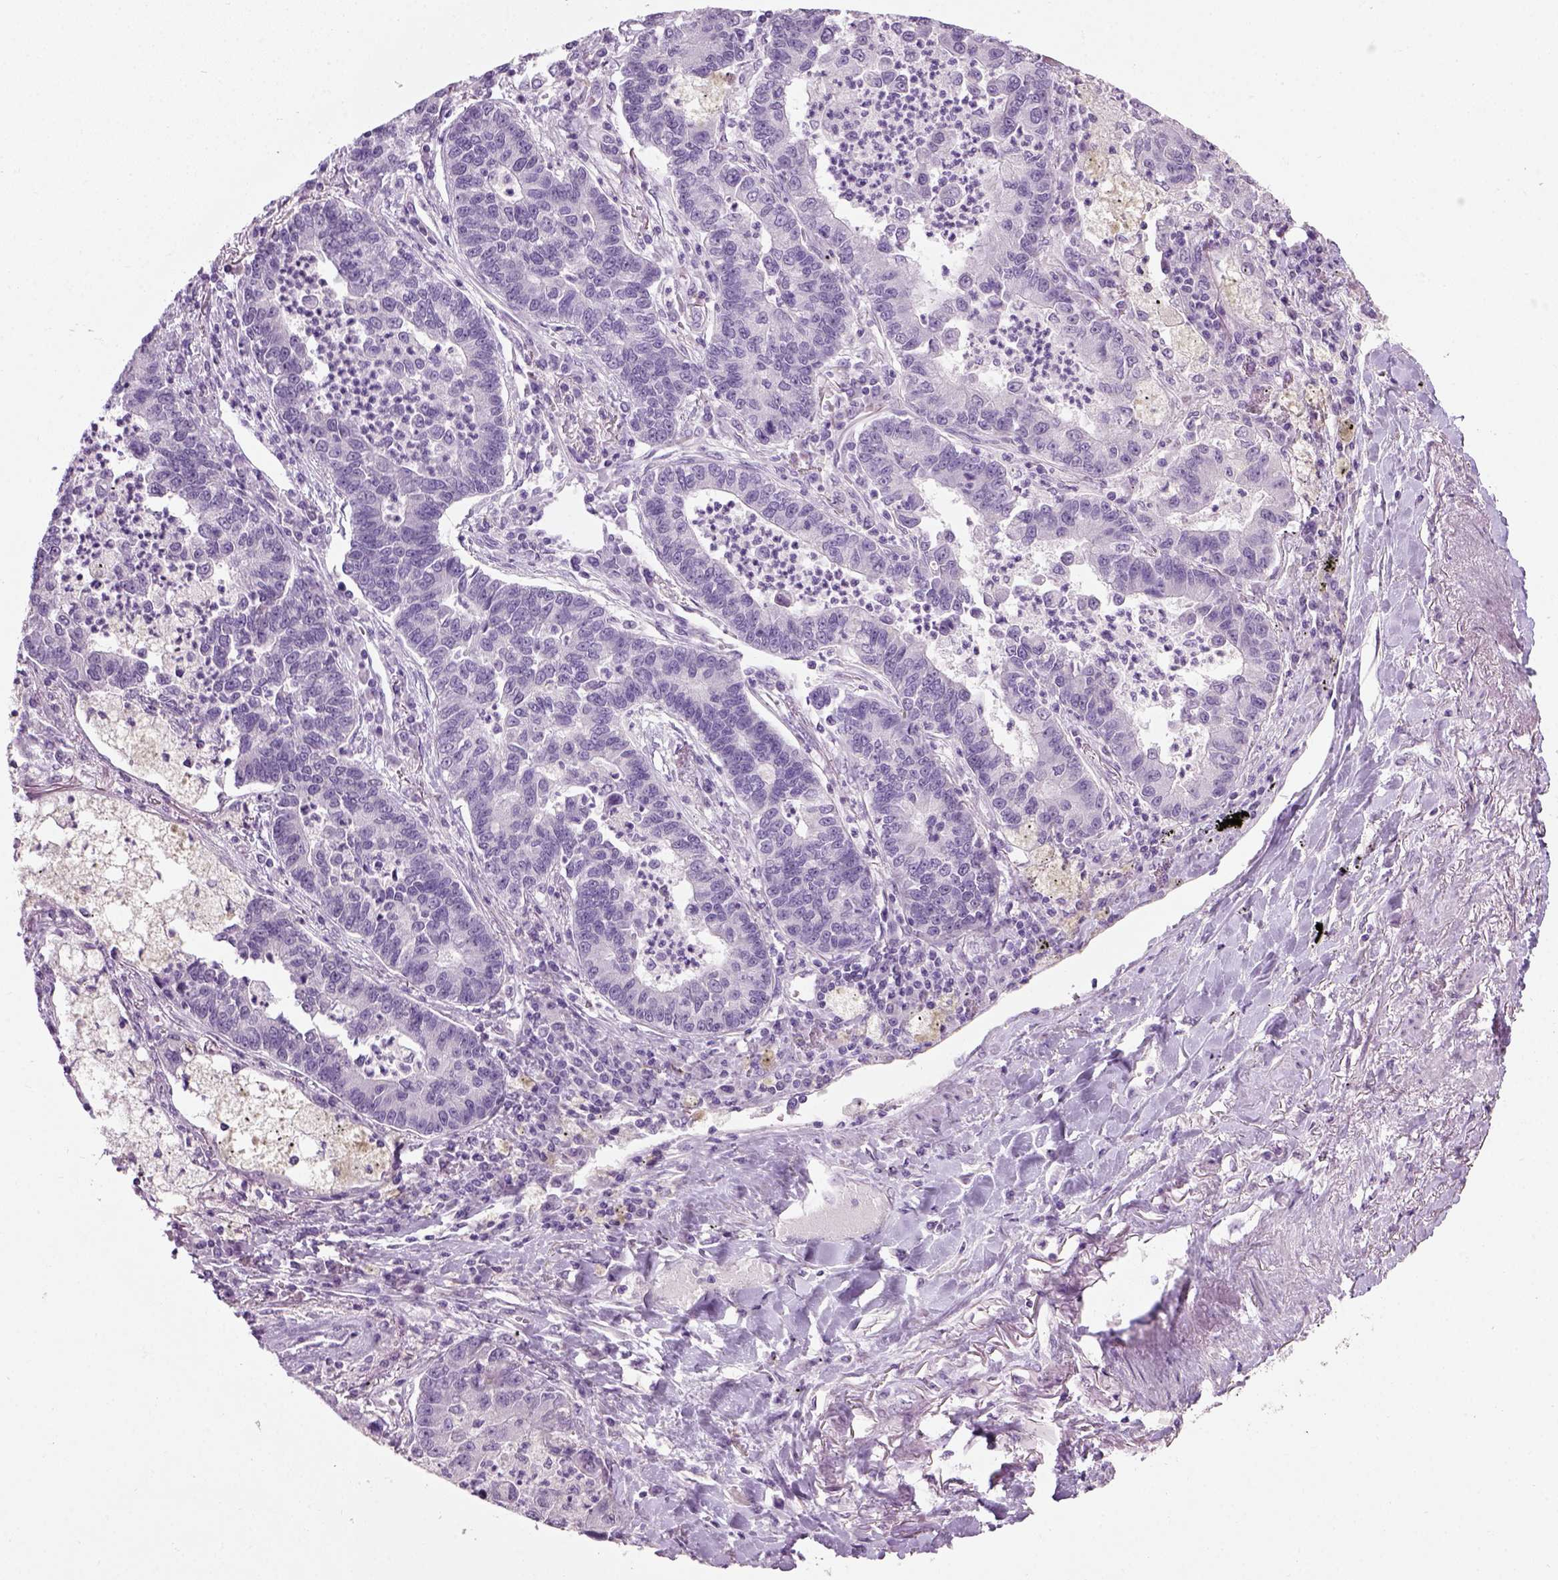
{"staining": {"intensity": "negative", "quantity": "none", "location": "none"}, "tissue": "lung cancer", "cell_type": "Tumor cells", "image_type": "cancer", "snomed": [{"axis": "morphology", "description": "Adenocarcinoma, NOS"}, {"axis": "topography", "description": "Lung"}], "caption": "The micrograph displays no significant expression in tumor cells of lung cancer.", "gene": "GABRB2", "patient": {"sex": "female", "age": 57}}